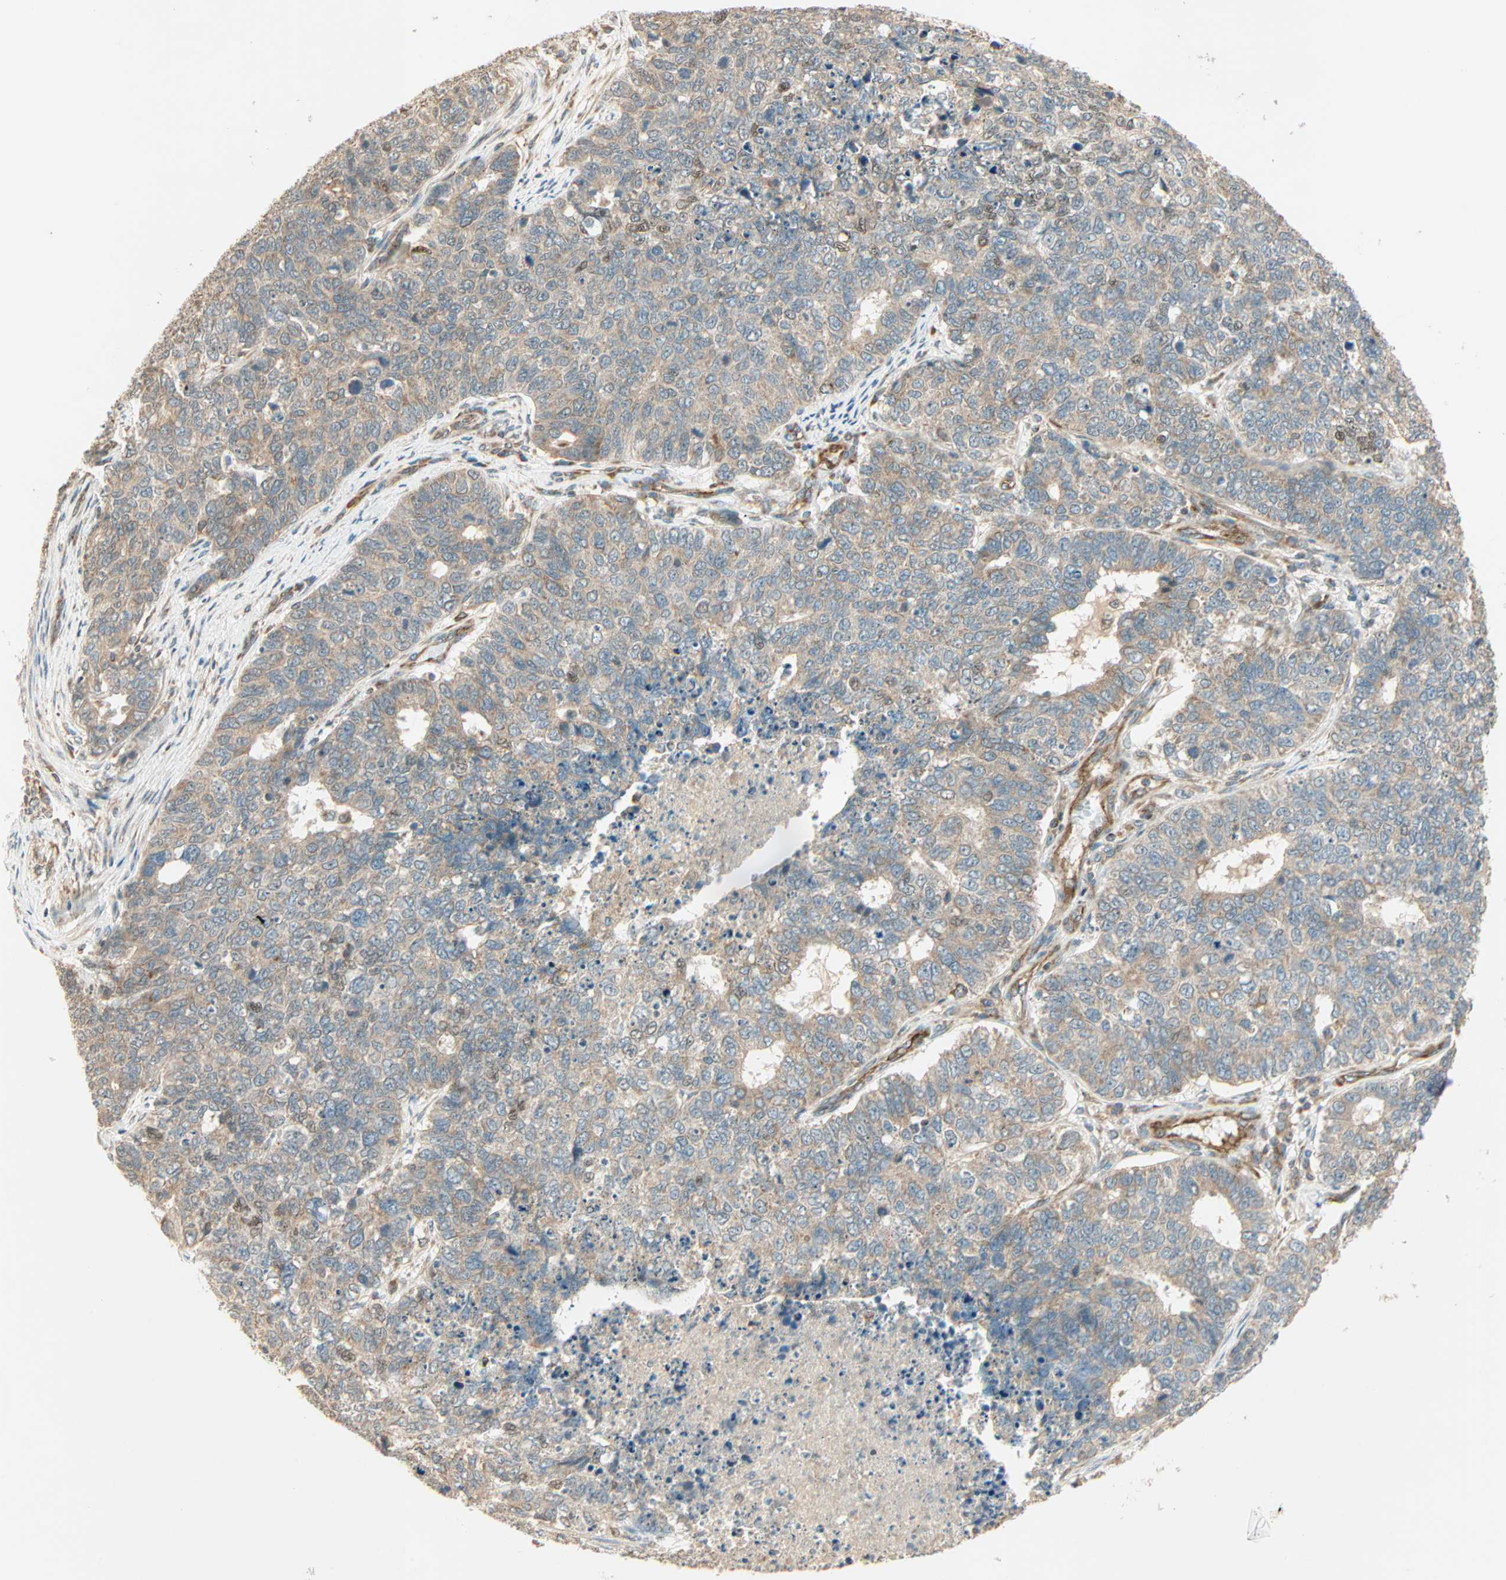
{"staining": {"intensity": "moderate", "quantity": ">75%", "location": "cytoplasmic/membranous,nuclear"}, "tissue": "cervical cancer", "cell_type": "Tumor cells", "image_type": "cancer", "snomed": [{"axis": "morphology", "description": "Squamous cell carcinoma, NOS"}, {"axis": "topography", "description": "Cervix"}], "caption": "A photomicrograph showing moderate cytoplasmic/membranous and nuclear positivity in about >75% of tumor cells in cervical squamous cell carcinoma, as visualized by brown immunohistochemical staining.", "gene": "PNPLA6", "patient": {"sex": "female", "age": 63}}